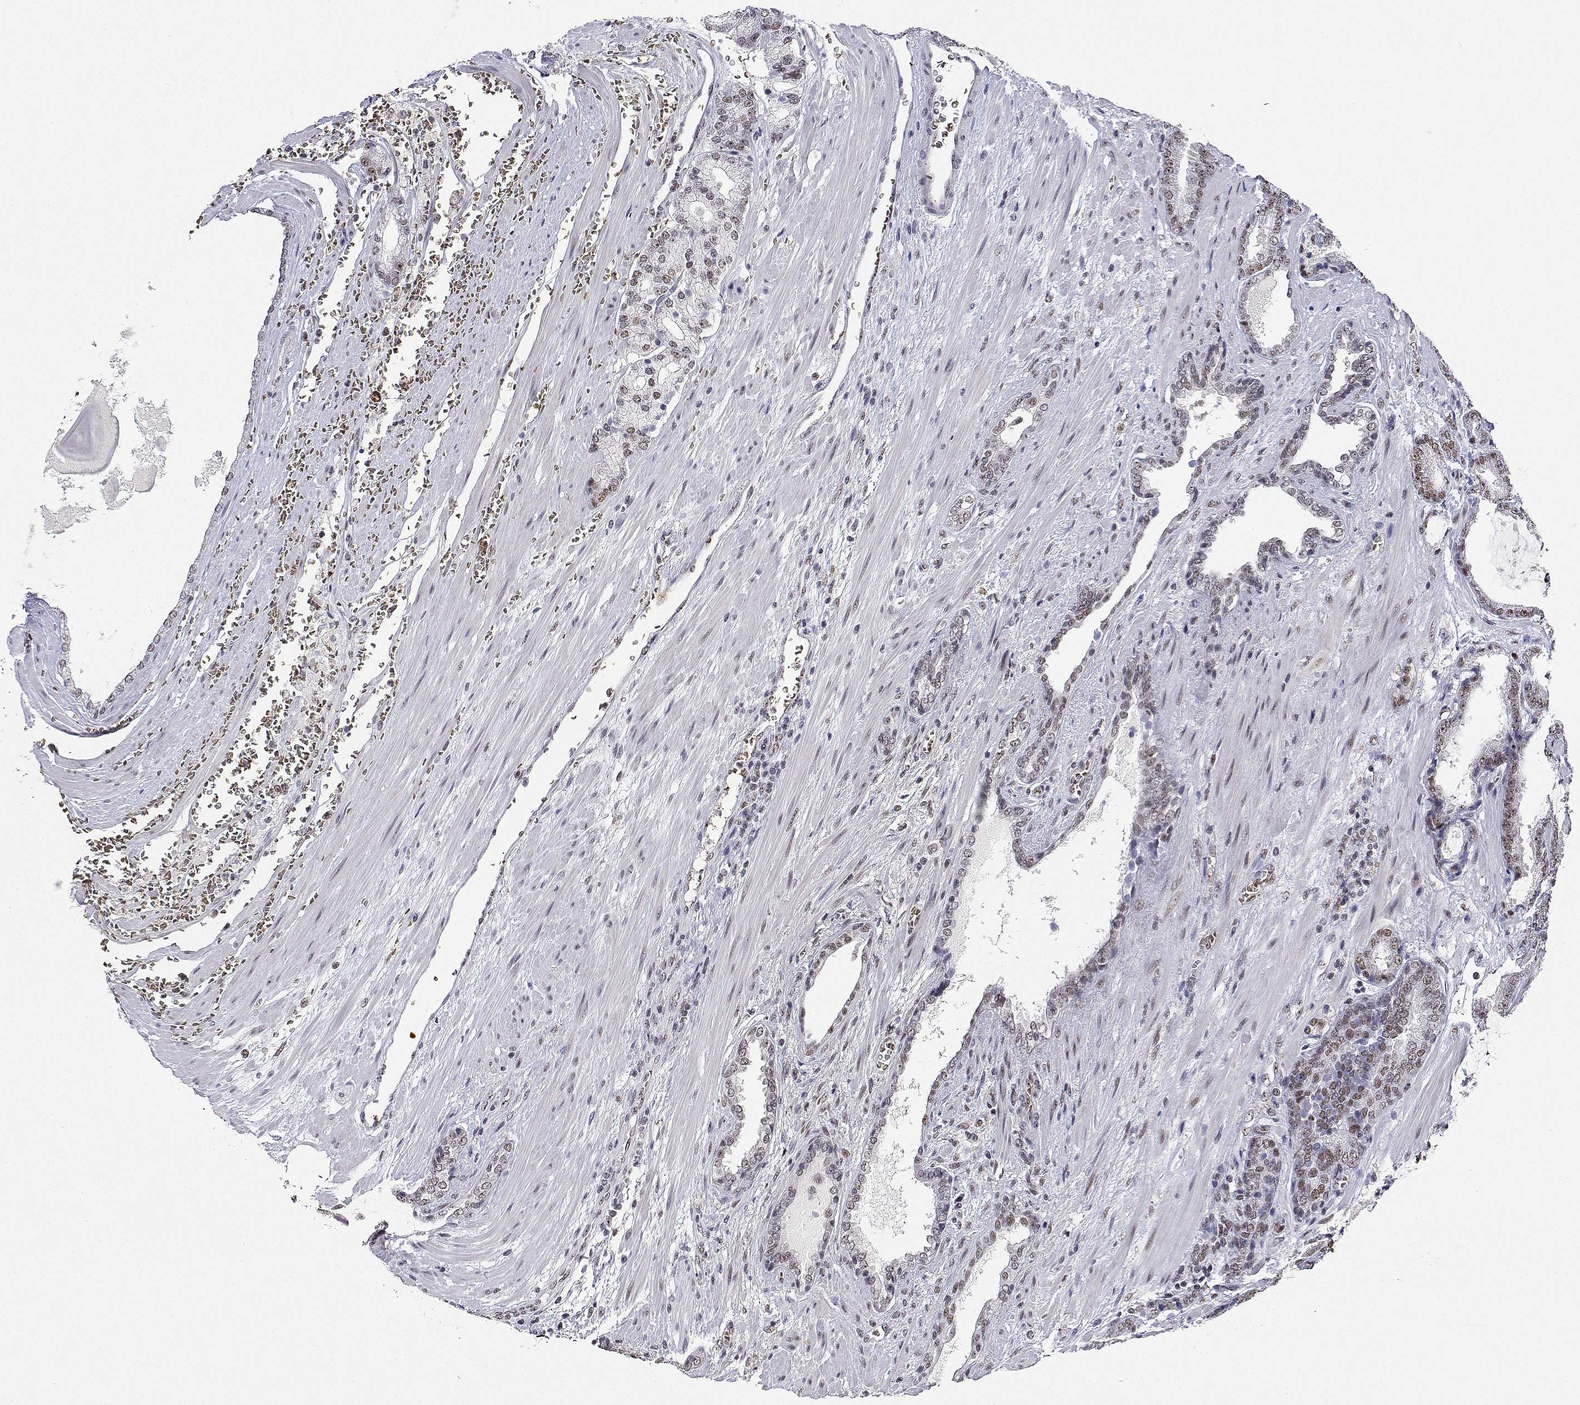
{"staining": {"intensity": "moderate", "quantity": "25%-75%", "location": "nuclear"}, "tissue": "prostate cancer", "cell_type": "Tumor cells", "image_type": "cancer", "snomed": [{"axis": "morphology", "description": "Adenocarcinoma, High grade"}, {"axis": "topography", "description": "Prostate"}], "caption": "There is medium levels of moderate nuclear staining in tumor cells of adenocarcinoma (high-grade) (prostate), as demonstrated by immunohistochemical staining (brown color).", "gene": "ADAR", "patient": {"sex": "male", "age": 64}}